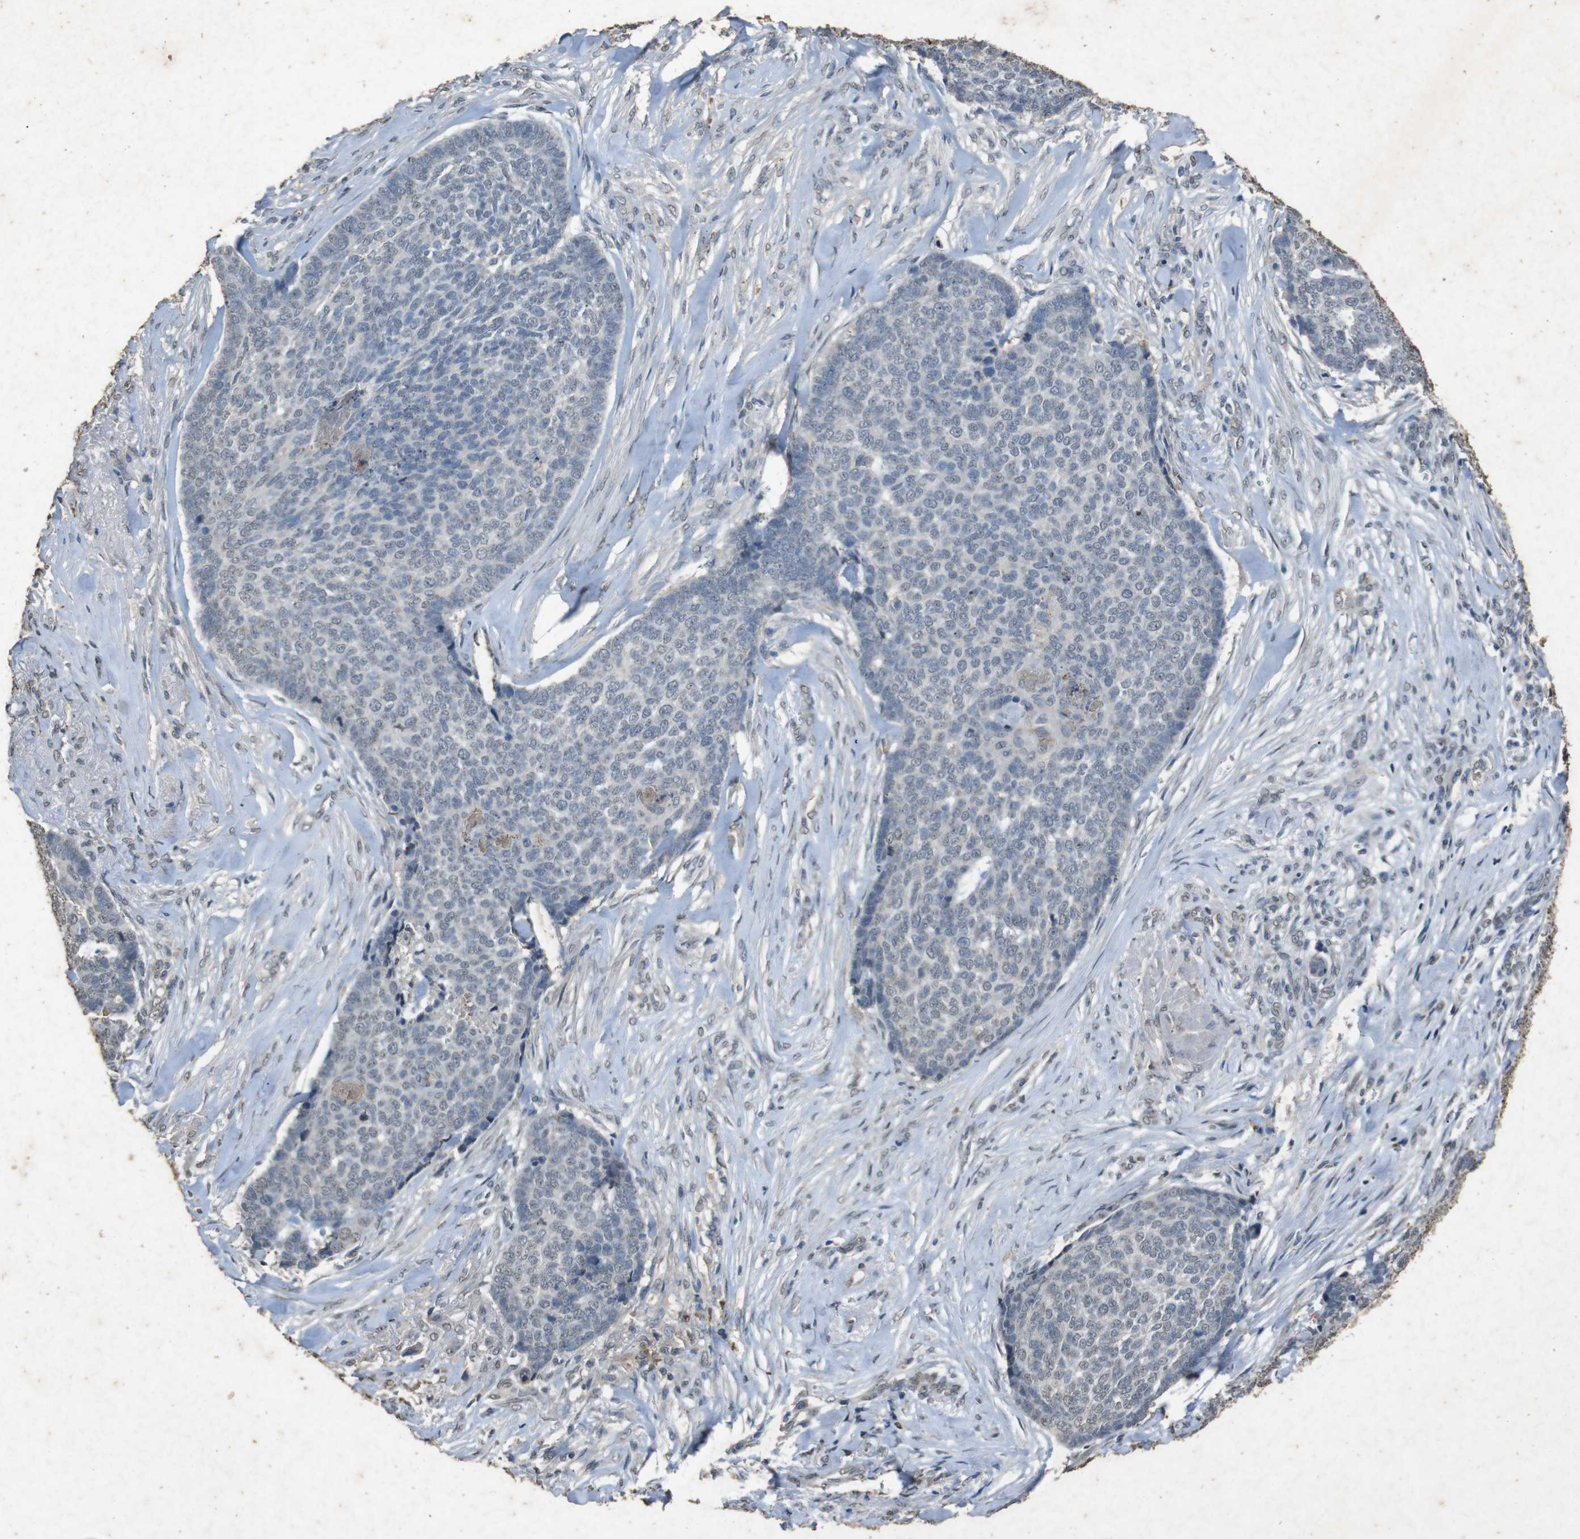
{"staining": {"intensity": "negative", "quantity": "none", "location": "none"}, "tissue": "skin cancer", "cell_type": "Tumor cells", "image_type": "cancer", "snomed": [{"axis": "morphology", "description": "Basal cell carcinoma"}, {"axis": "topography", "description": "Skin"}], "caption": "IHC of skin cancer (basal cell carcinoma) demonstrates no positivity in tumor cells.", "gene": "STBD1", "patient": {"sex": "male", "age": 84}}